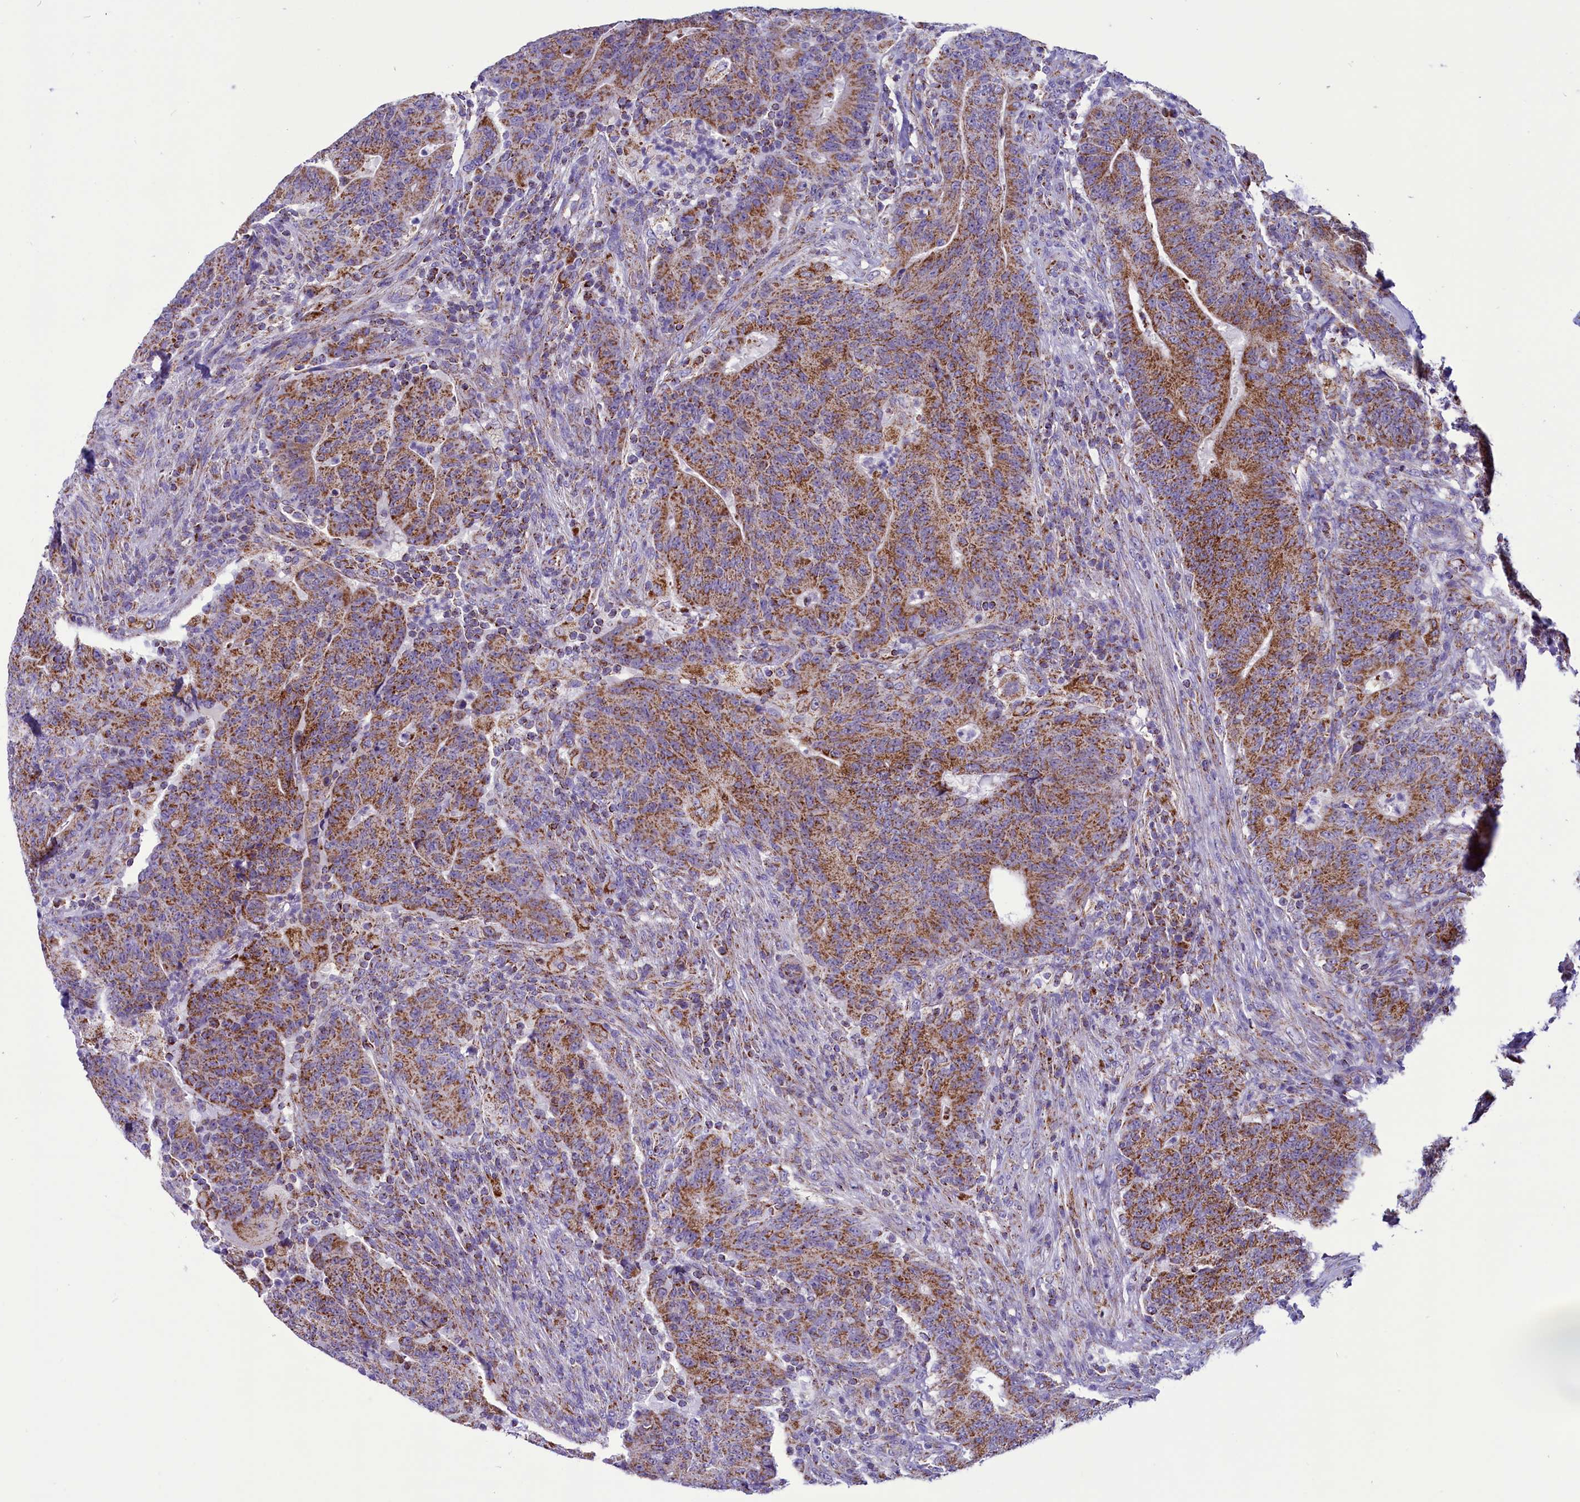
{"staining": {"intensity": "moderate", "quantity": ">75%", "location": "cytoplasmic/membranous"}, "tissue": "colorectal cancer", "cell_type": "Tumor cells", "image_type": "cancer", "snomed": [{"axis": "morphology", "description": "Adenocarcinoma, NOS"}, {"axis": "topography", "description": "Colon"}], "caption": "Colorectal cancer (adenocarcinoma) tissue displays moderate cytoplasmic/membranous expression in approximately >75% of tumor cells, visualized by immunohistochemistry.", "gene": "ICA1L", "patient": {"sex": "female", "age": 75}}